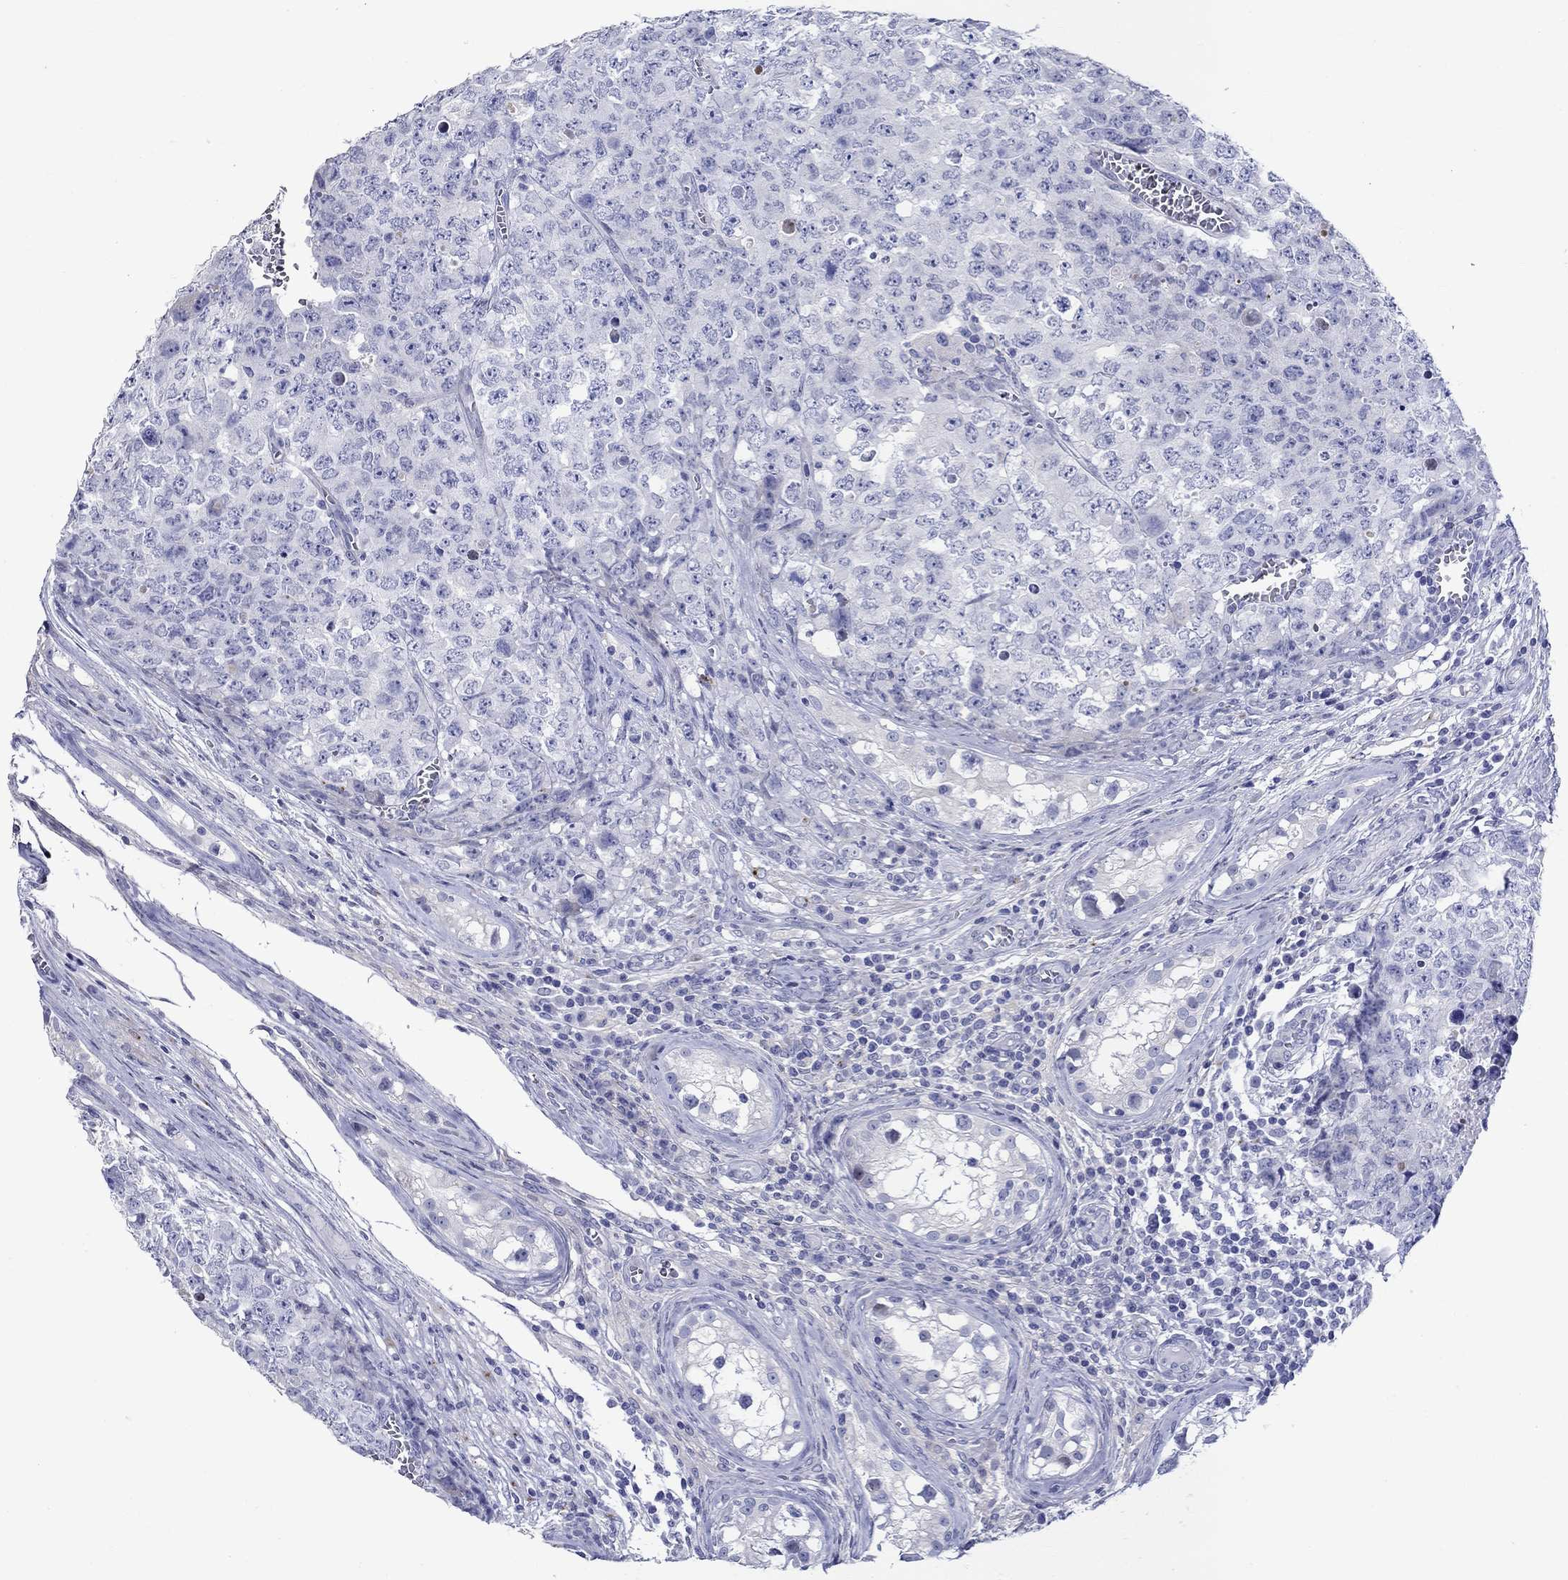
{"staining": {"intensity": "negative", "quantity": "none", "location": "none"}, "tissue": "testis cancer", "cell_type": "Tumor cells", "image_type": "cancer", "snomed": [{"axis": "morphology", "description": "Carcinoma, Embryonal, NOS"}, {"axis": "topography", "description": "Testis"}], "caption": "This is an immunohistochemistry image of testis cancer (embryonal carcinoma). There is no expression in tumor cells.", "gene": "CRYGS", "patient": {"sex": "male", "age": 23}}